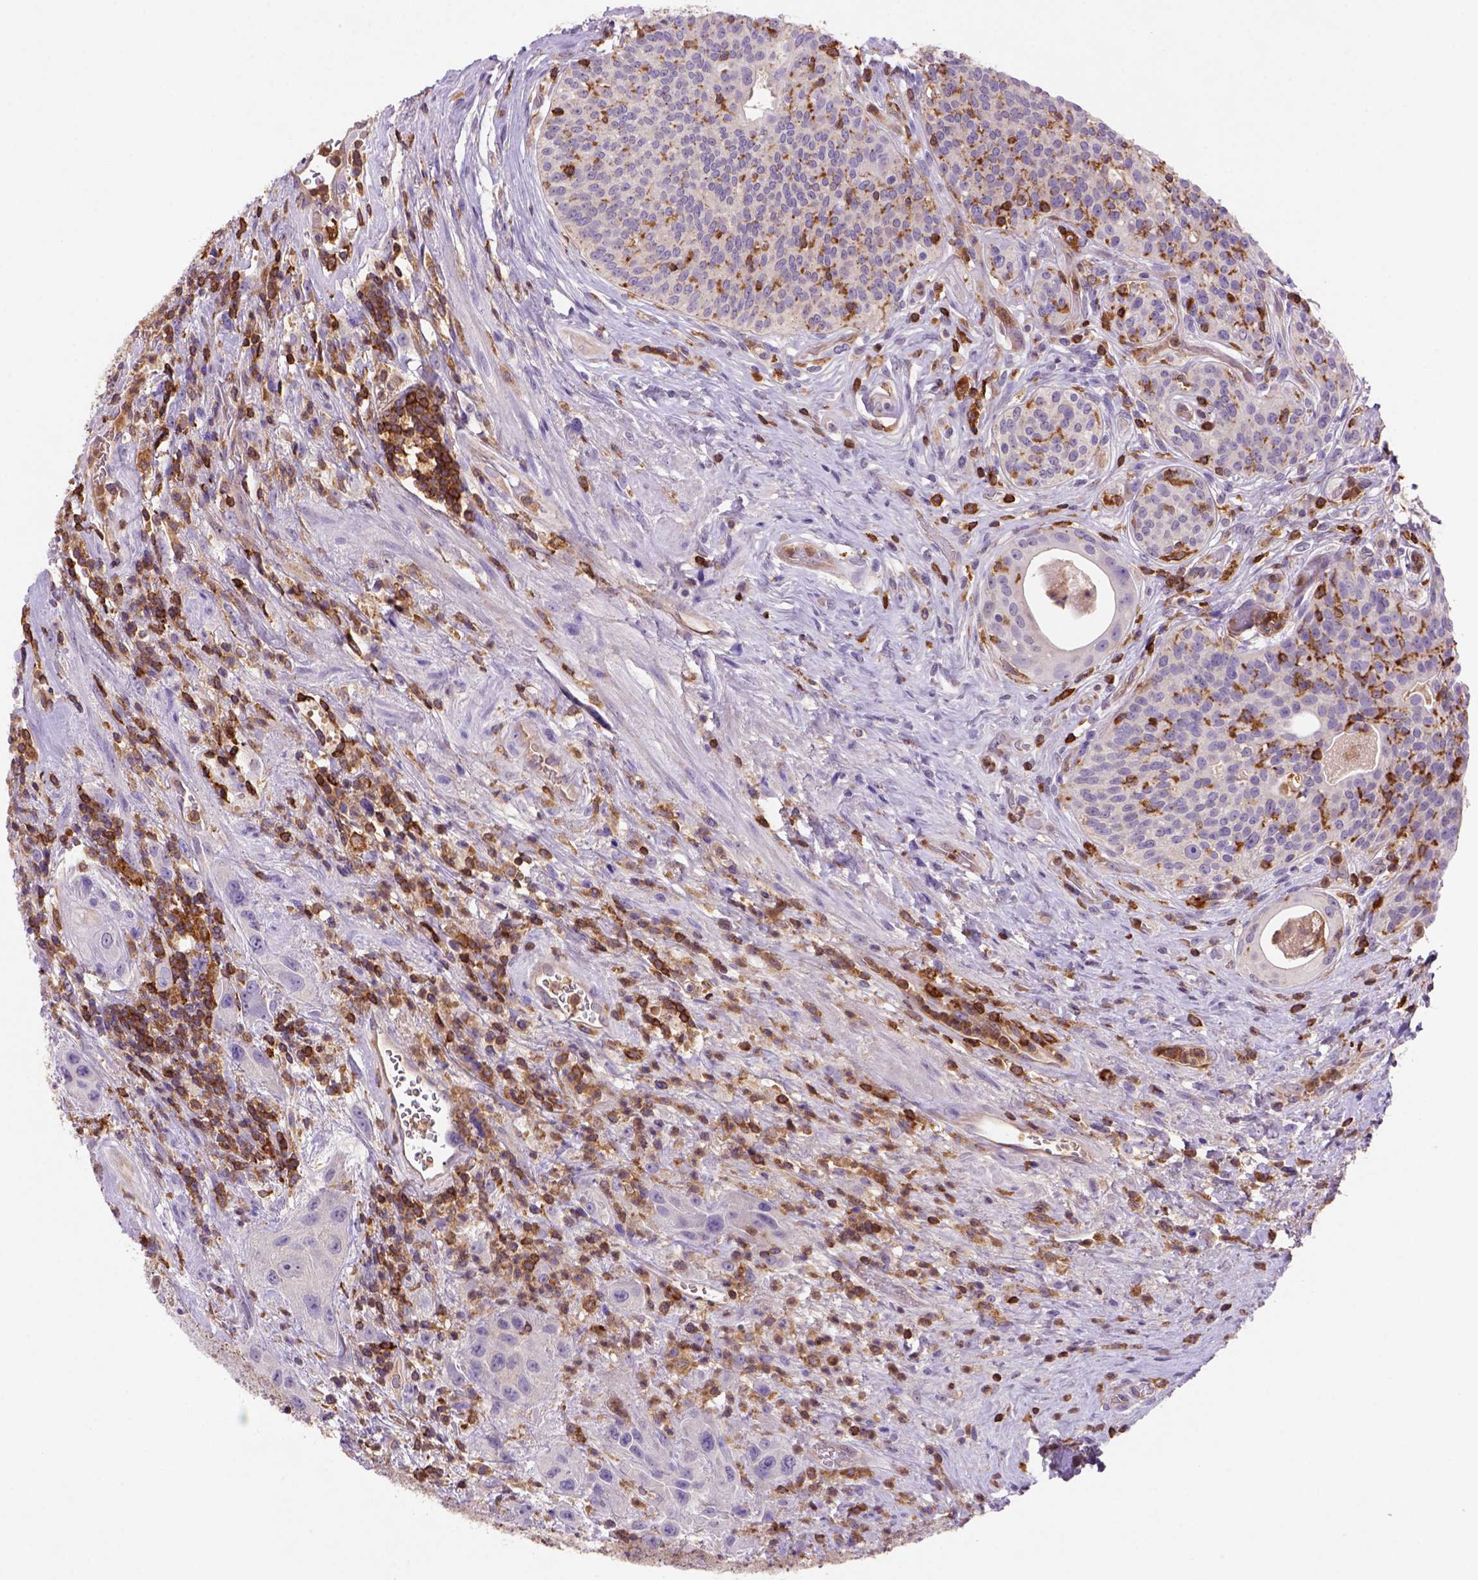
{"staining": {"intensity": "negative", "quantity": "none", "location": "none"}, "tissue": "urothelial cancer", "cell_type": "Tumor cells", "image_type": "cancer", "snomed": [{"axis": "morphology", "description": "Urothelial carcinoma, High grade"}, {"axis": "topography", "description": "Urinary bladder"}], "caption": "The histopathology image exhibits no significant expression in tumor cells of urothelial cancer.", "gene": "INPP5D", "patient": {"sex": "male", "age": 79}}